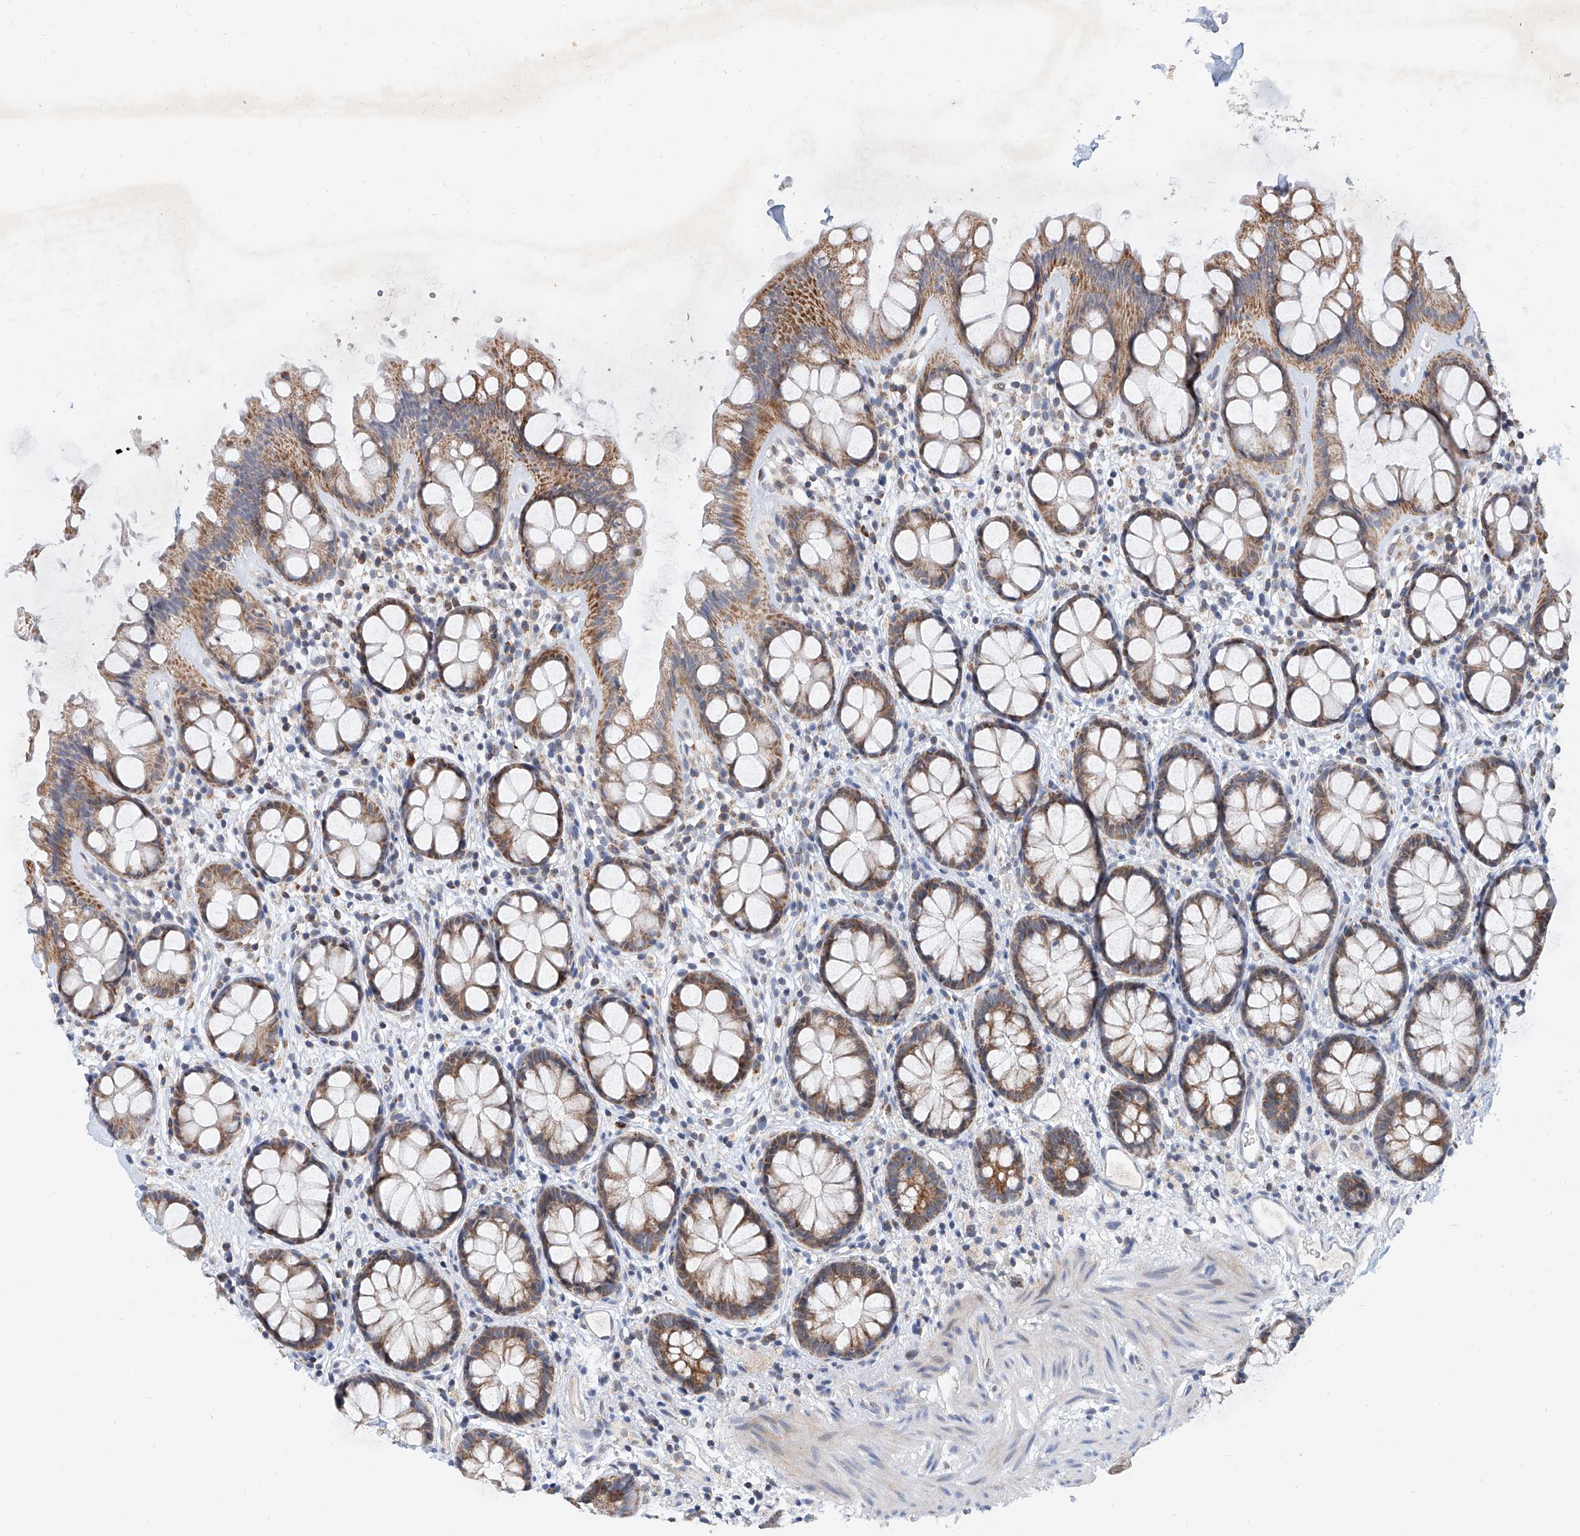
{"staining": {"intensity": "moderate", "quantity": ">75%", "location": "cytoplasmic/membranous"}, "tissue": "rectum", "cell_type": "Glandular cells", "image_type": "normal", "snomed": [{"axis": "morphology", "description": "Normal tissue, NOS"}, {"axis": "topography", "description": "Rectum"}], "caption": "High-power microscopy captured an IHC micrograph of benign rectum, revealing moderate cytoplasmic/membranous positivity in about >75% of glandular cells.", "gene": "BPTF", "patient": {"sex": "female", "age": 65}}